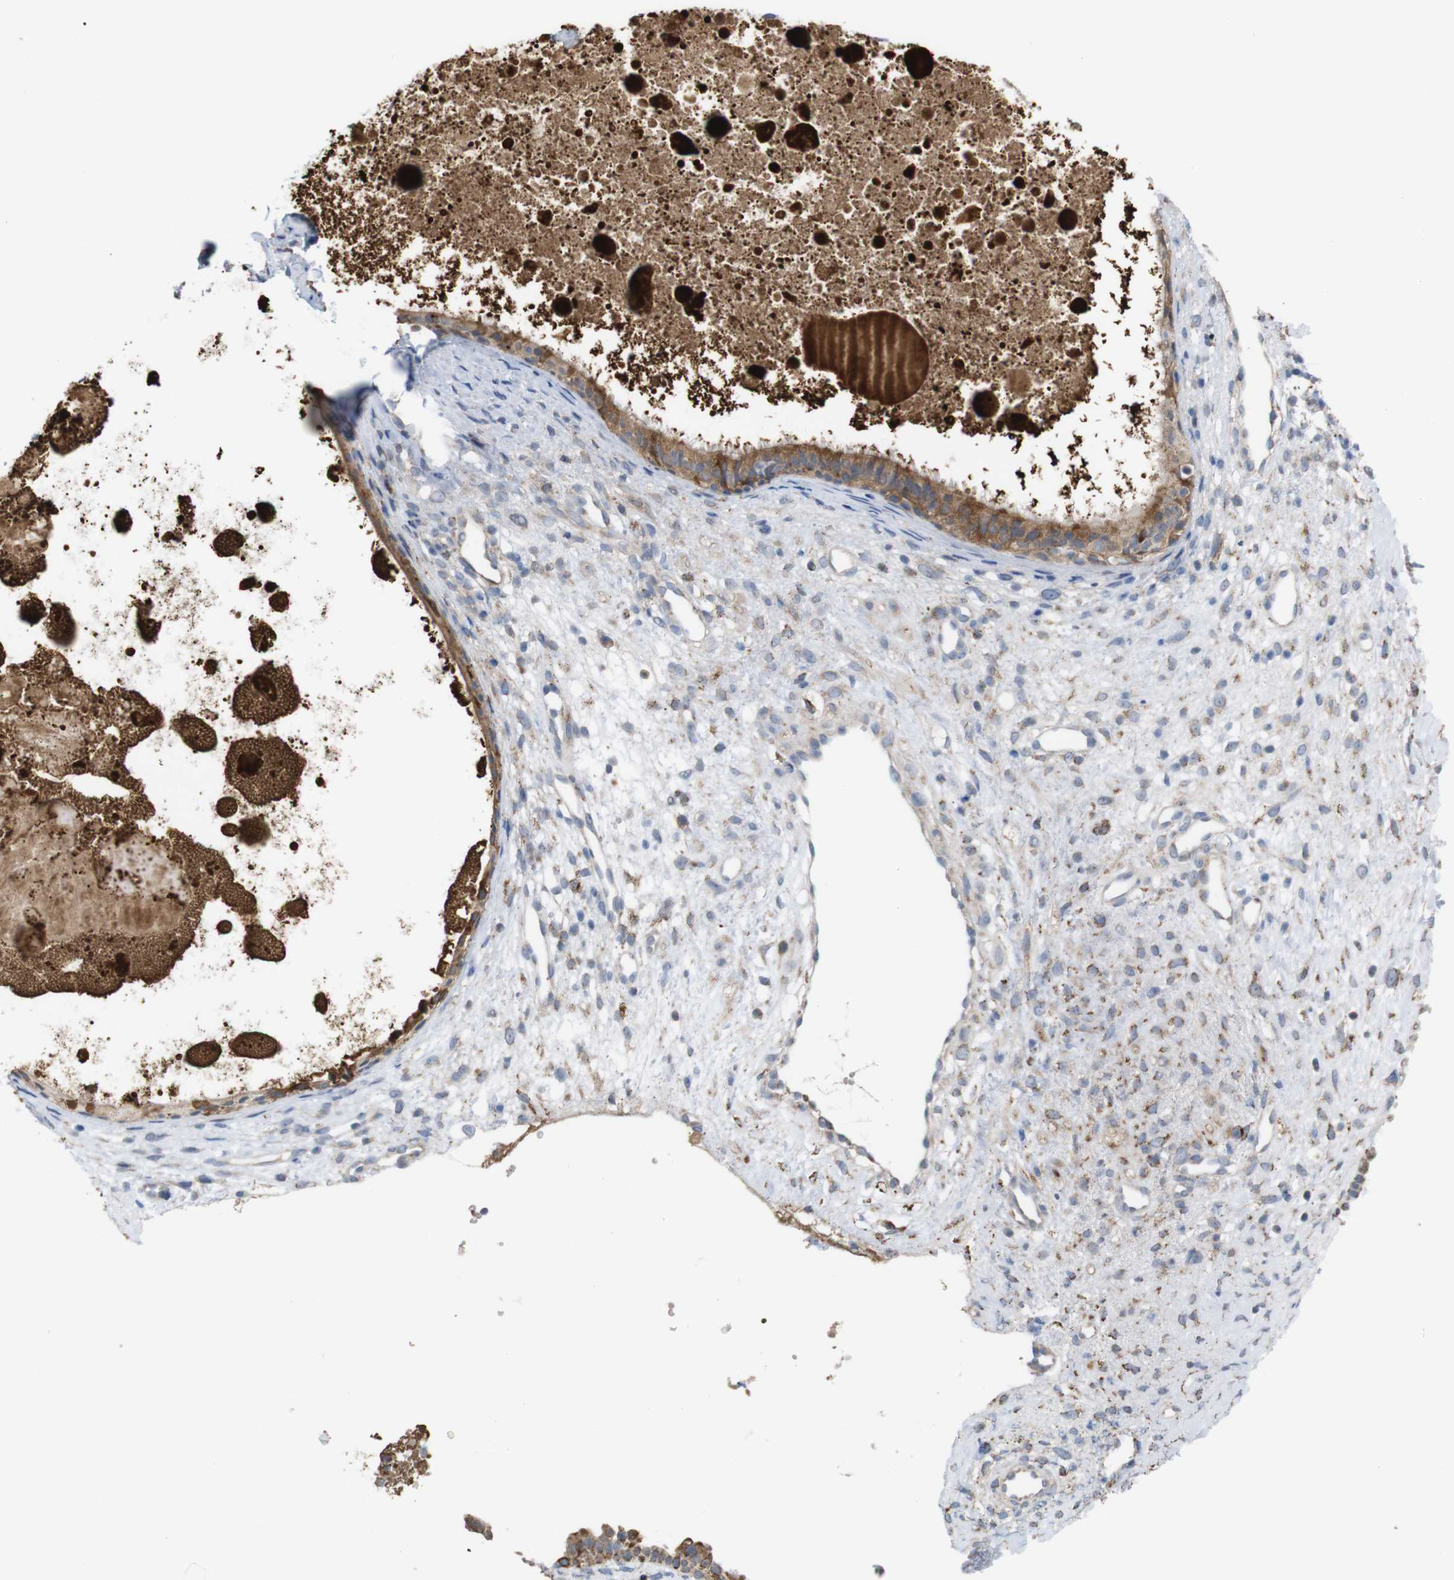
{"staining": {"intensity": "moderate", "quantity": ">75%", "location": "cytoplasmic/membranous"}, "tissue": "nasopharynx", "cell_type": "Respiratory epithelial cells", "image_type": "normal", "snomed": [{"axis": "morphology", "description": "Normal tissue, NOS"}, {"axis": "topography", "description": "Nasopharynx"}], "caption": "Protein analysis of normal nasopharynx displays moderate cytoplasmic/membranous positivity in approximately >75% of respiratory epithelial cells.", "gene": "PTPRR", "patient": {"sex": "male", "age": 22}}